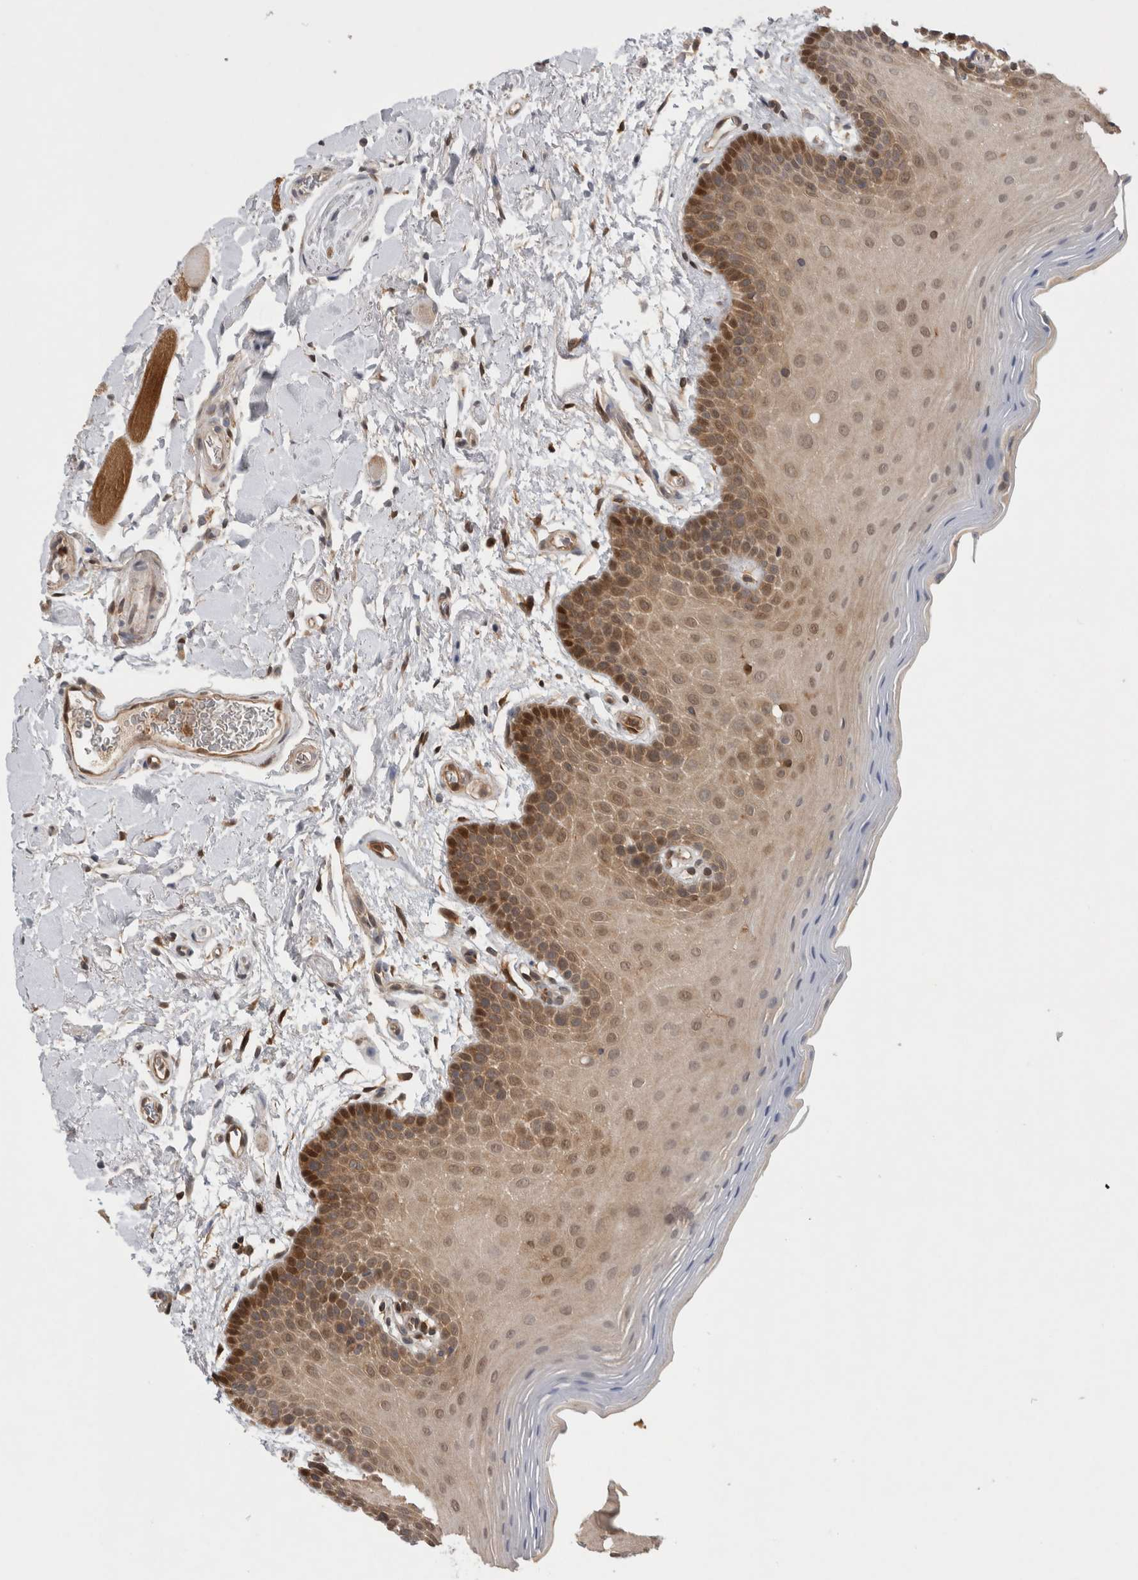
{"staining": {"intensity": "moderate", "quantity": "25%-75%", "location": "cytoplasmic/membranous,nuclear"}, "tissue": "oral mucosa", "cell_type": "Squamous epithelial cells", "image_type": "normal", "snomed": [{"axis": "morphology", "description": "Normal tissue, NOS"}, {"axis": "topography", "description": "Oral tissue"}], "caption": "Immunohistochemistry (IHC) micrograph of benign oral mucosa: oral mucosa stained using IHC displays medium levels of moderate protein expression localized specifically in the cytoplasmic/membranous,nuclear of squamous epithelial cells, appearing as a cytoplasmic/membranous,nuclear brown color.", "gene": "ASTN2", "patient": {"sex": "male", "age": 62}}